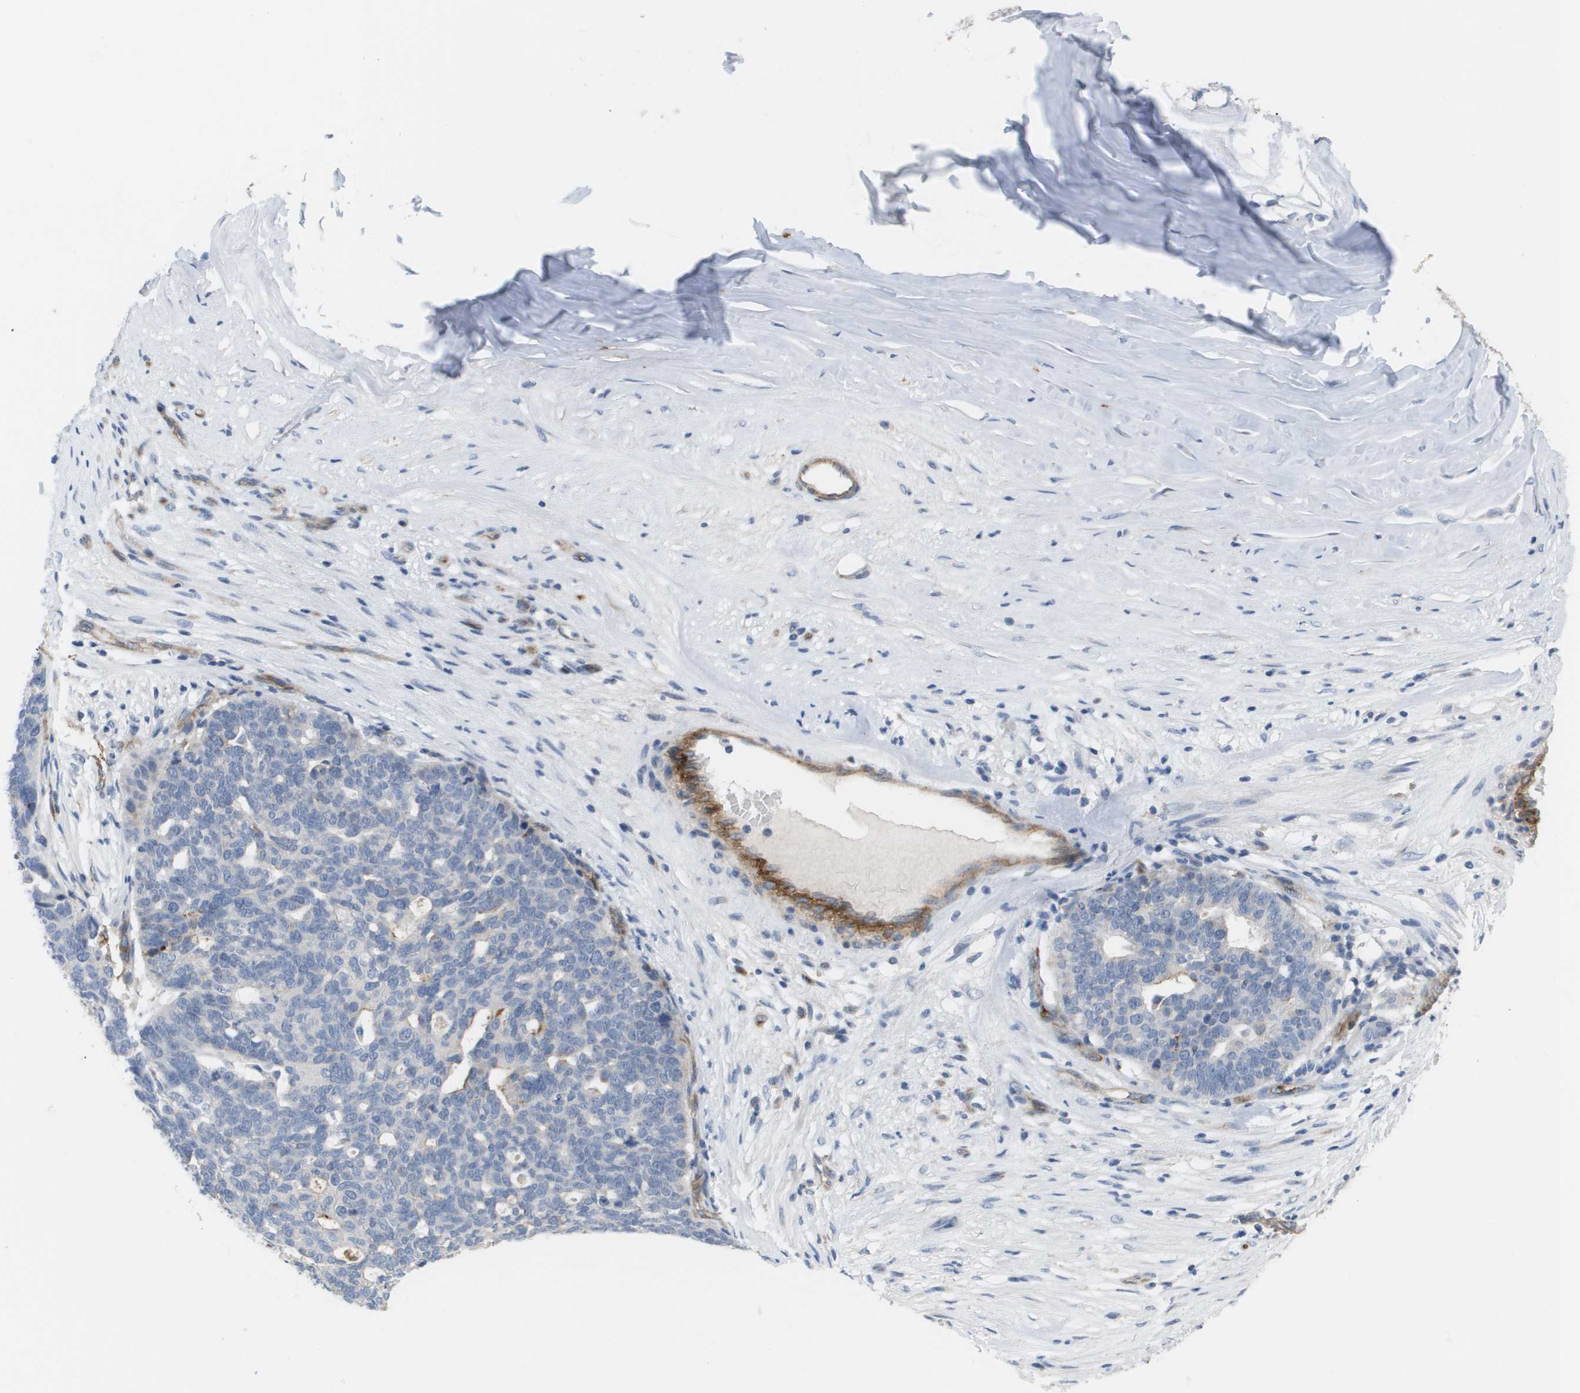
{"staining": {"intensity": "strong", "quantity": "<25%", "location": "cytoplasmic/membranous"}, "tissue": "ovarian cancer", "cell_type": "Tumor cells", "image_type": "cancer", "snomed": [{"axis": "morphology", "description": "Cystadenocarcinoma, serous, NOS"}, {"axis": "topography", "description": "Ovary"}], "caption": "The image reveals immunohistochemical staining of ovarian cancer (serous cystadenocarcinoma). There is strong cytoplasmic/membranous expression is seen in about <25% of tumor cells.", "gene": "ANGPT2", "patient": {"sex": "female", "age": 59}}